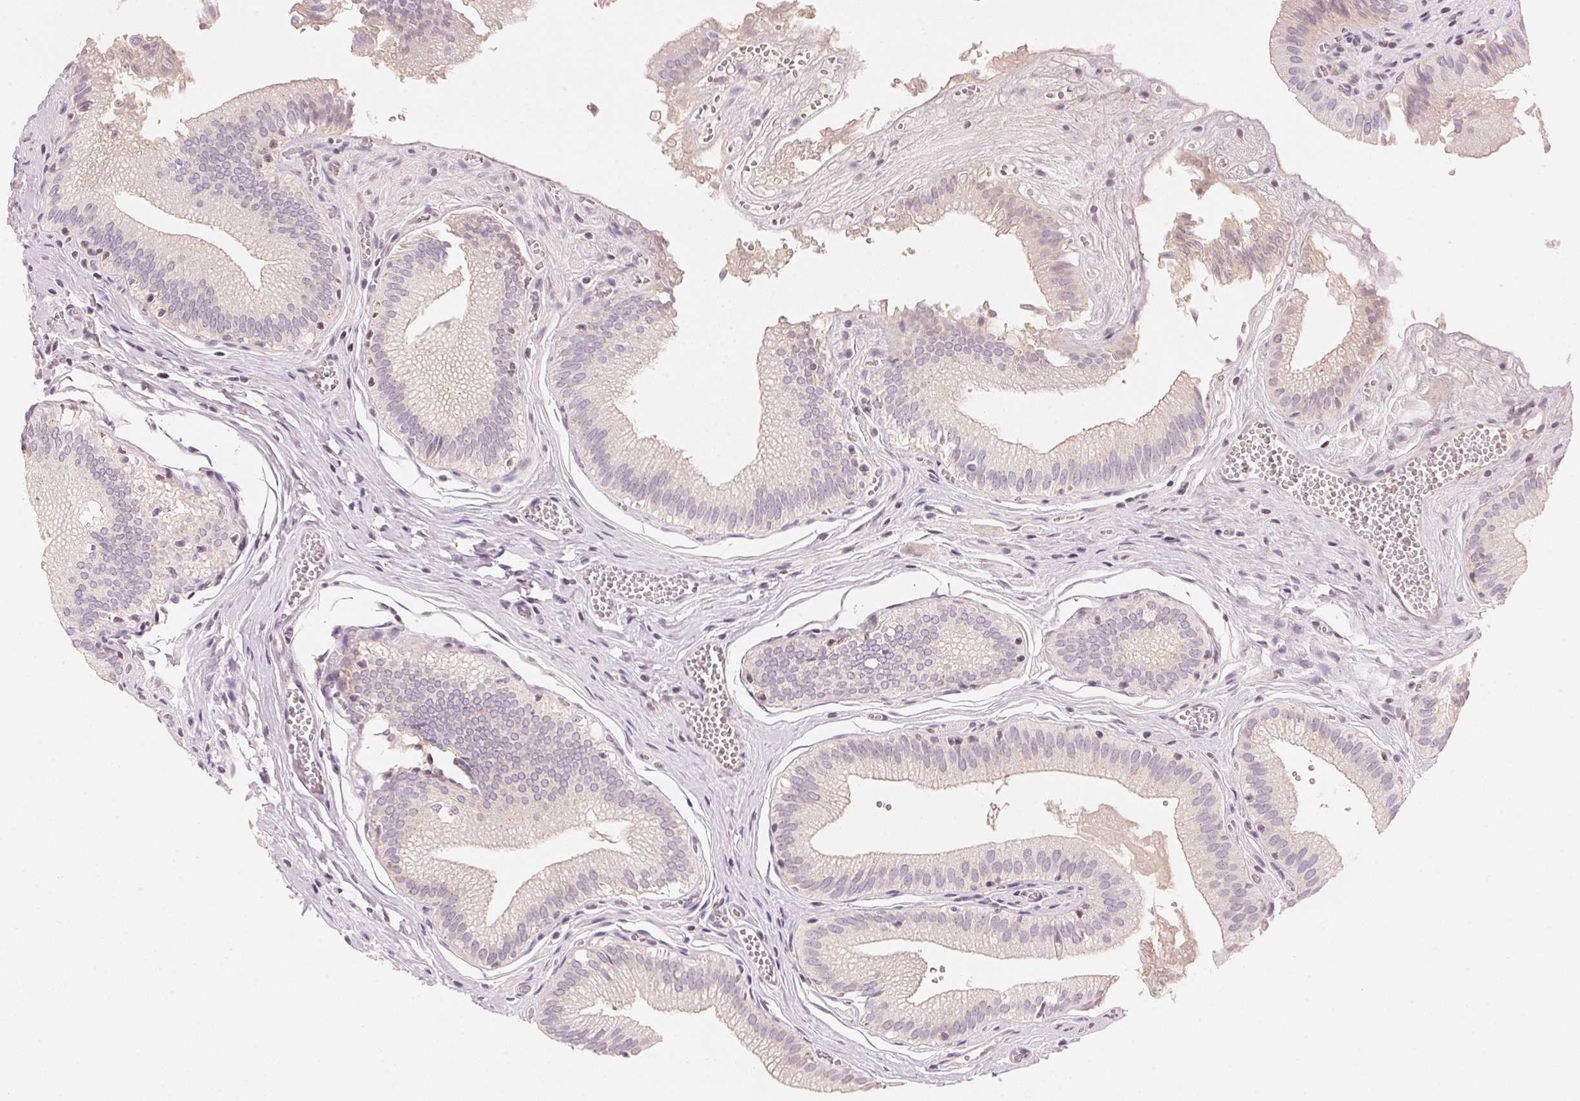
{"staining": {"intensity": "negative", "quantity": "none", "location": "none"}, "tissue": "gallbladder", "cell_type": "Glandular cells", "image_type": "normal", "snomed": [{"axis": "morphology", "description": "Normal tissue, NOS"}, {"axis": "topography", "description": "Gallbladder"}, {"axis": "topography", "description": "Peripheral nerve tissue"}], "caption": "A high-resolution micrograph shows IHC staining of normal gallbladder, which demonstrates no significant staining in glandular cells. (Immunohistochemistry, brightfield microscopy, high magnification).", "gene": "HOXB13", "patient": {"sex": "male", "age": 17}}